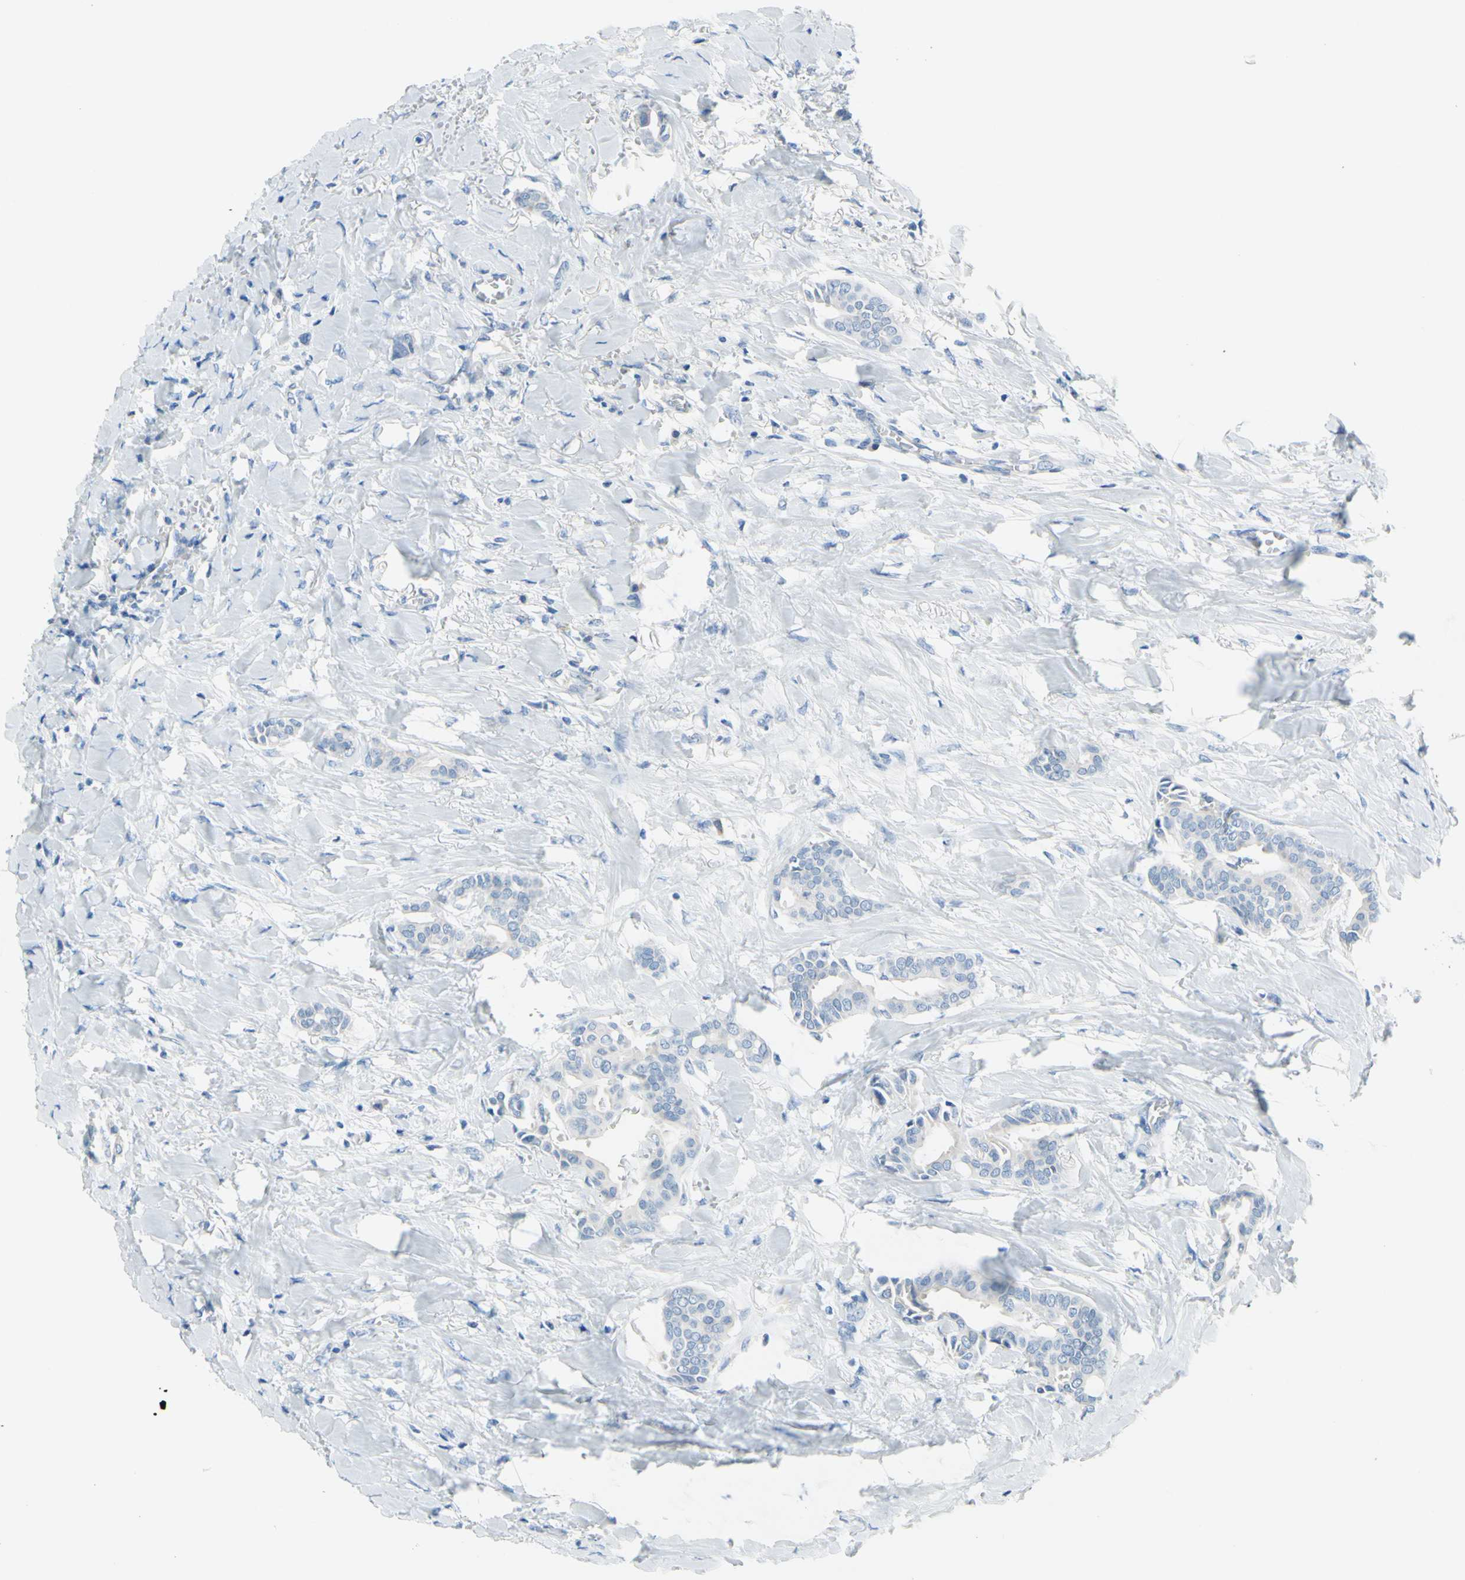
{"staining": {"intensity": "negative", "quantity": "none", "location": "none"}, "tissue": "head and neck cancer", "cell_type": "Tumor cells", "image_type": "cancer", "snomed": [{"axis": "morphology", "description": "Adenocarcinoma, NOS"}, {"axis": "topography", "description": "Salivary gland"}, {"axis": "topography", "description": "Head-Neck"}], "caption": "Immunohistochemistry (IHC) of human head and neck cancer exhibits no expression in tumor cells.", "gene": "DCT", "patient": {"sex": "female", "age": 59}}